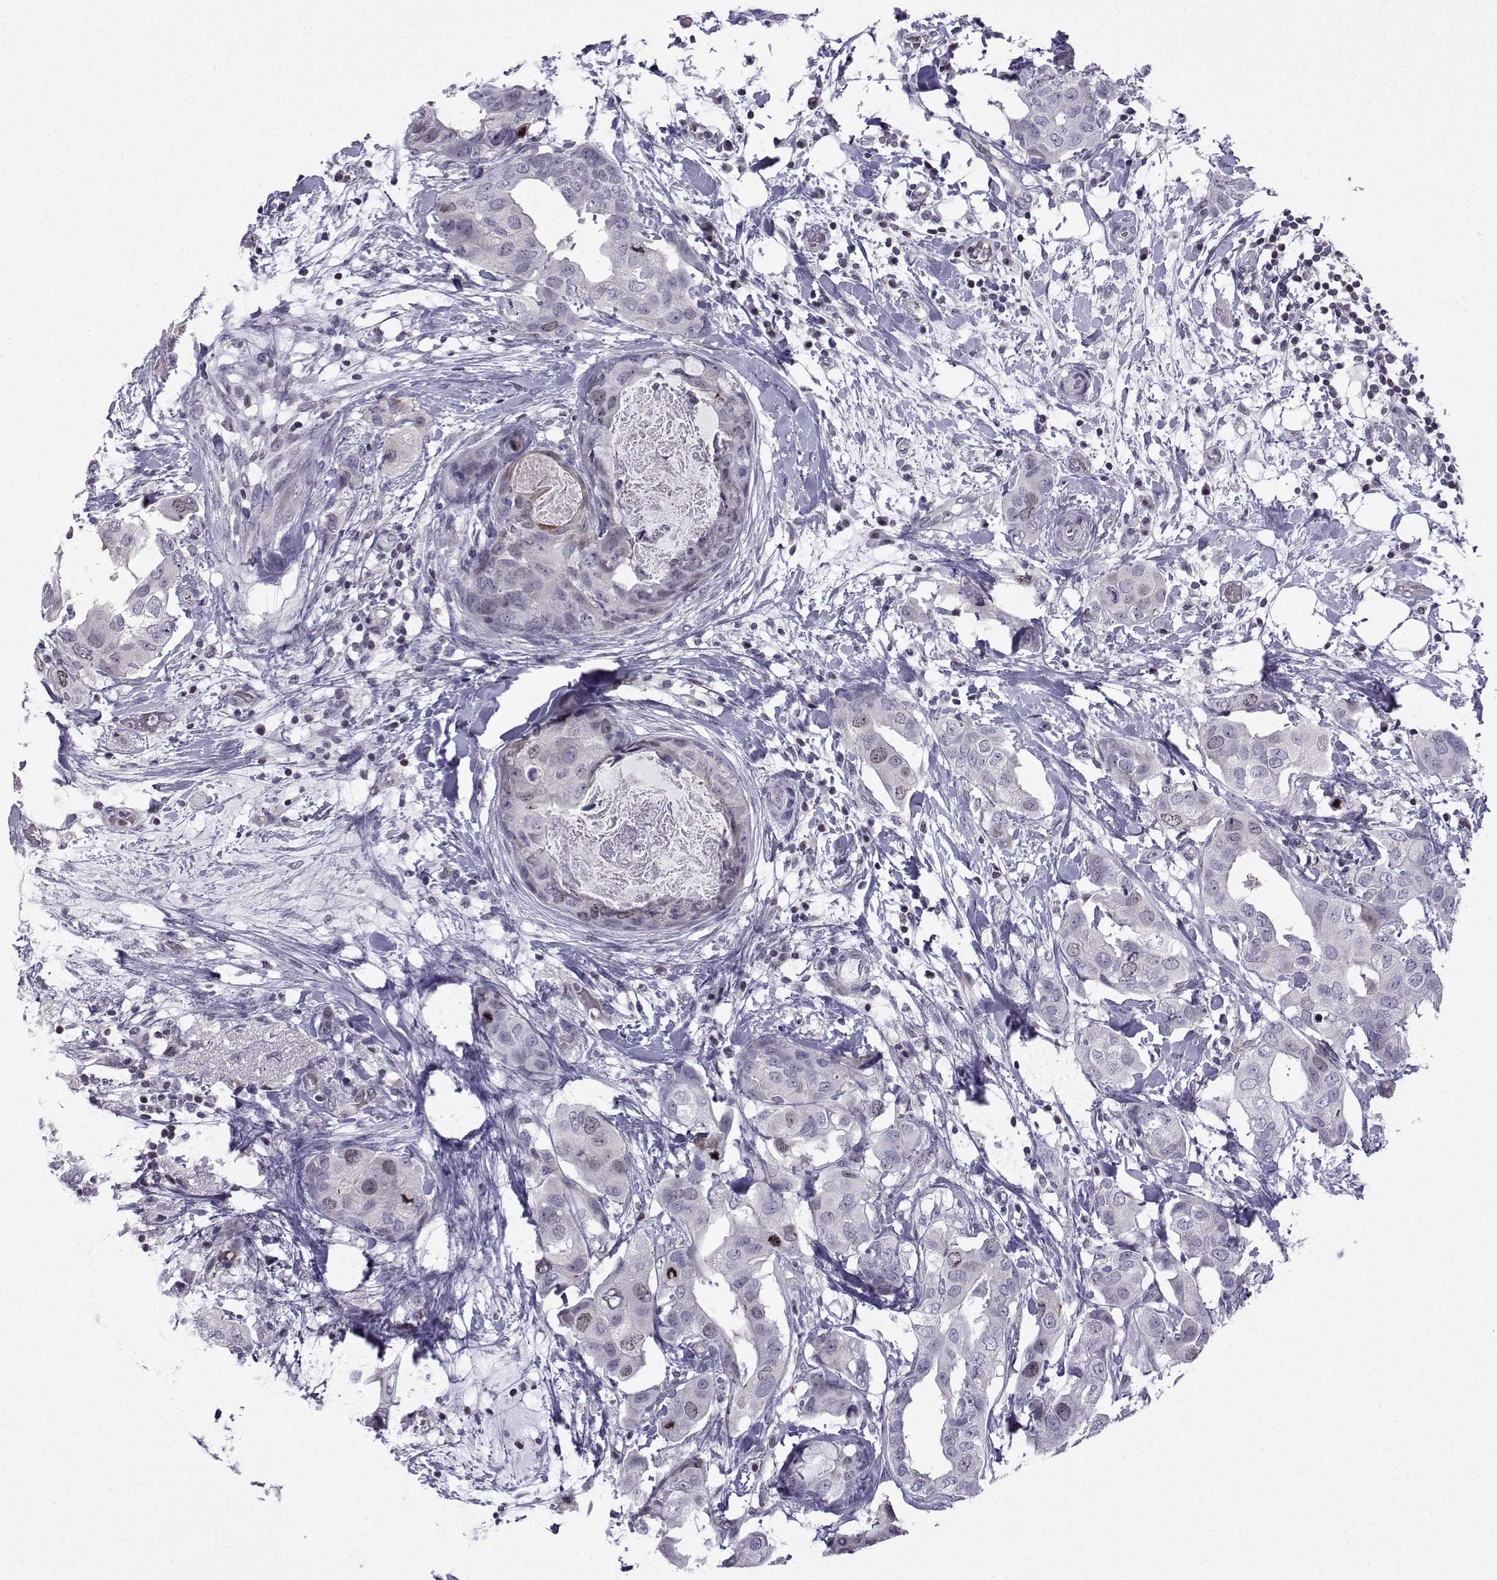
{"staining": {"intensity": "weak", "quantity": "<25%", "location": "nuclear"}, "tissue": "breast cancer", "cell_type": "Tumor cells", "image_type": "cancer", "snomed": [{"axis": "morphology", "description": "Normal tissue, NOS"}, {"axis": "morphology", "description": "Duct carcinoma"}, {"axis": "topography", "description": "Breast"}], "caption": "Protein analysis of breast cancer reveals no significant staining in tumor cells. (Brightfield microscopy of DAB immunohistochemistry at high magnification).", "gene": "INCENP", "patient": {"sex": "female", "age": 40}}